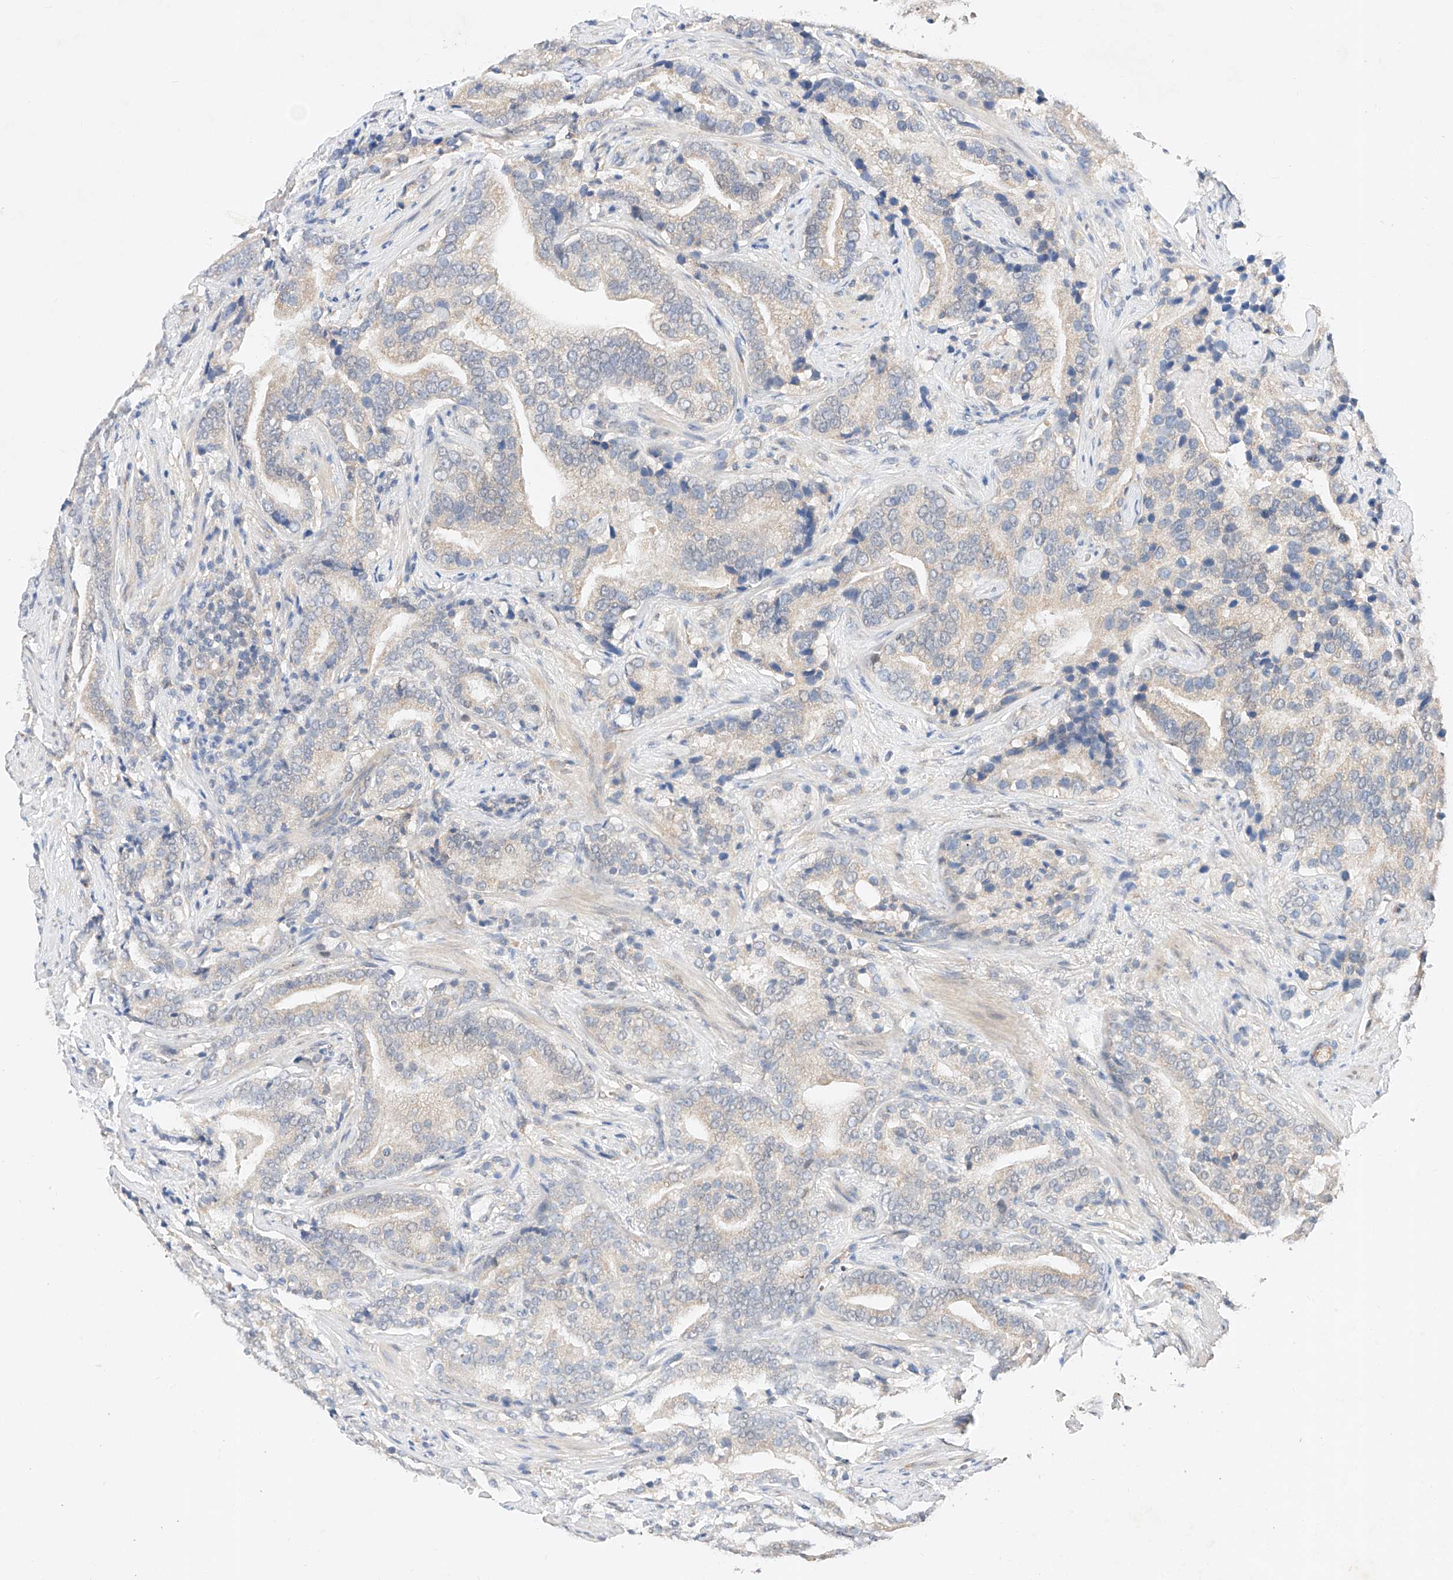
{"staining": {"intensity": "weak", "quantity": "<25%", "location": "cytoplasmic/membranous"}, "tissue": "prostate cancer", "cell_type": "Tumor cells", "image_type": "cancer", "snomed": [{"axis": "morphology", "description": "Adenocarcinoma, High grade"}, {"axis": "topography", "description": "Prostate"}], "caption": "A micrograph of human adenocarcinoma (high-grade) (prostate) is negative for staining in tumor cells.", "gene": "ZSCAN4", "patient": {"sex": "male", "age": 57}}